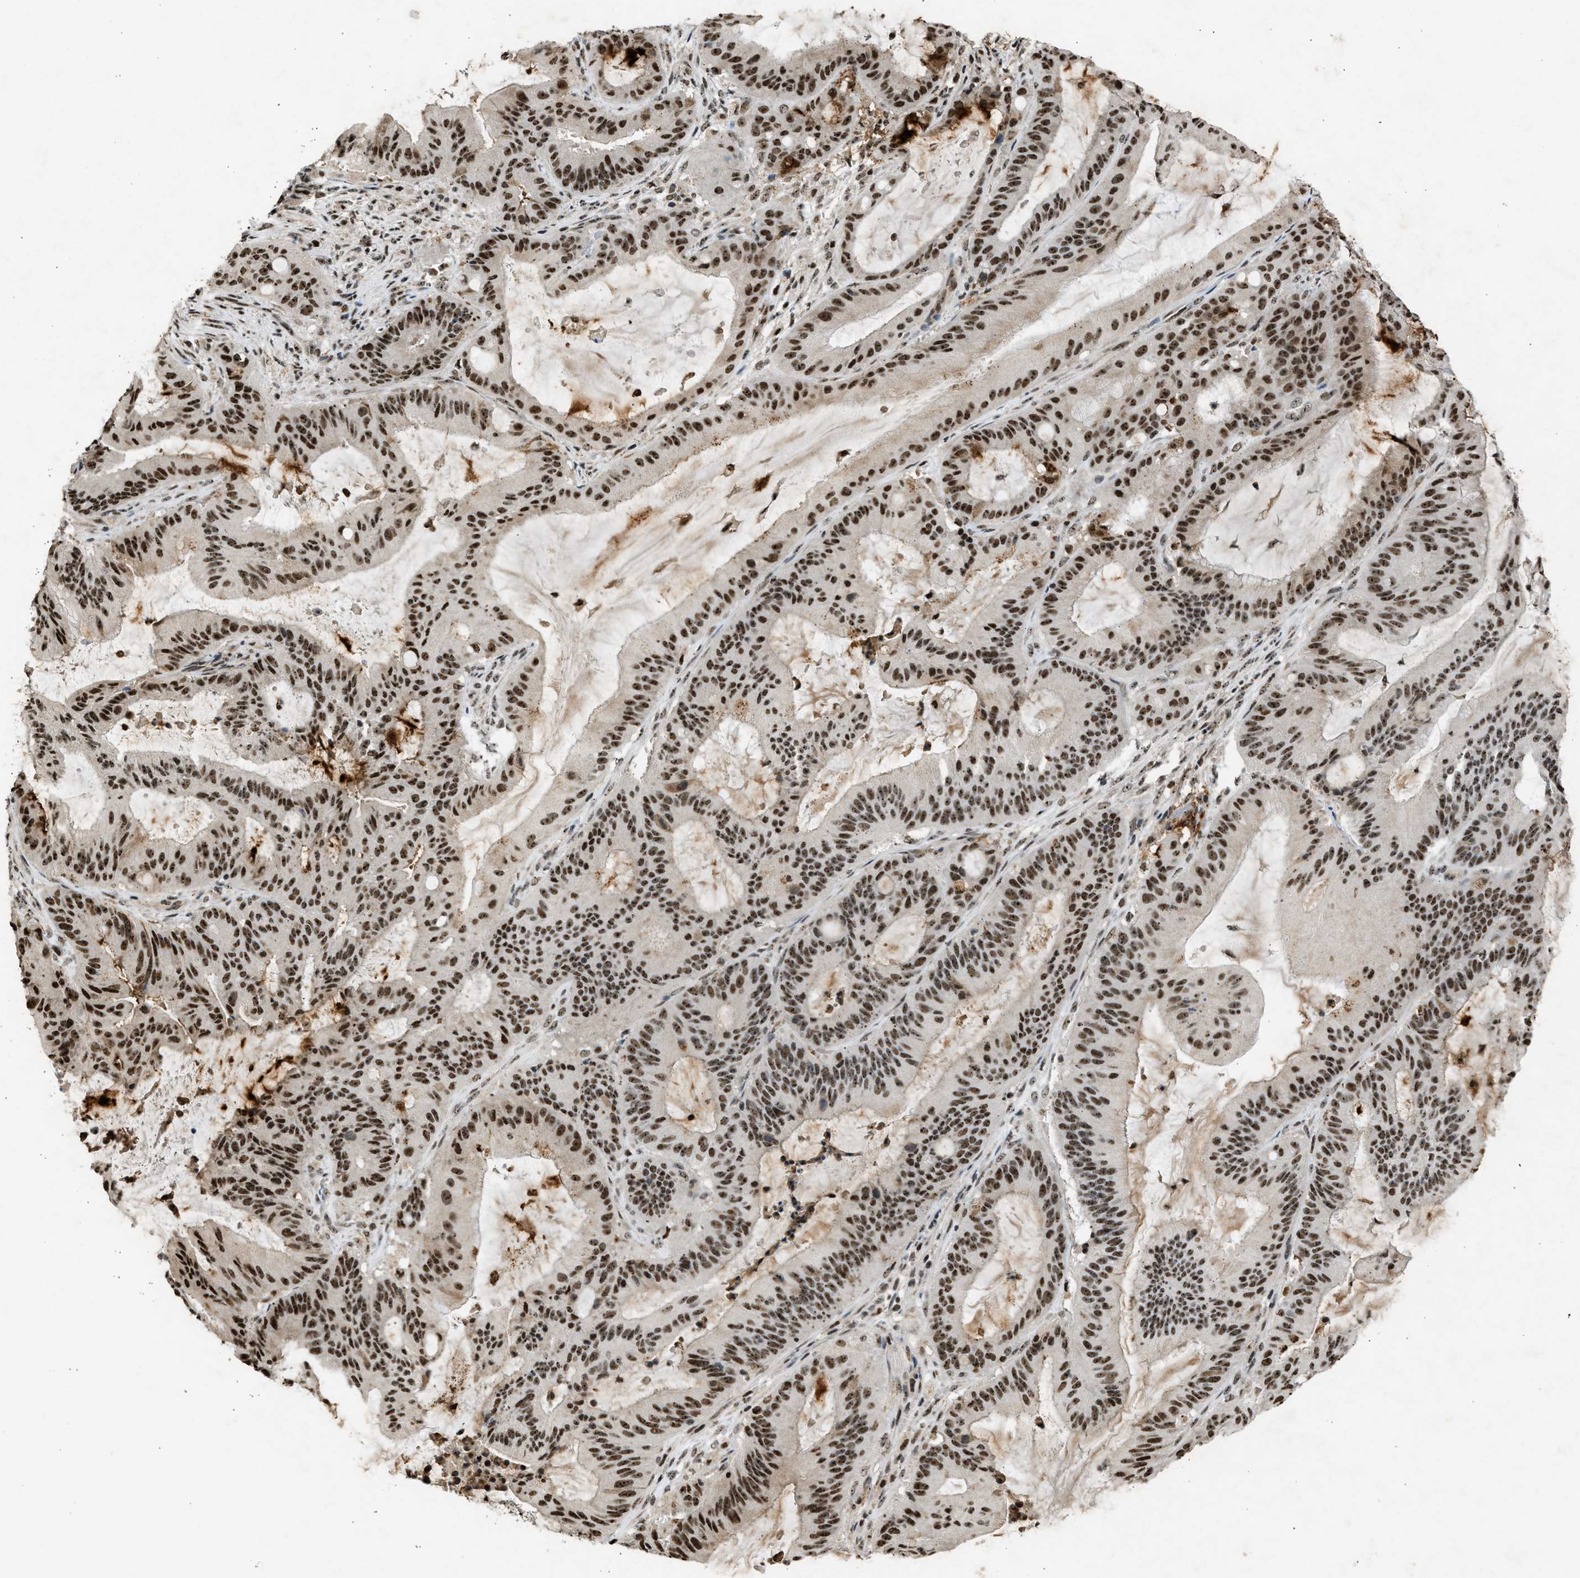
{"staining": {"intensity": "strong", "quantity": ">75%", "location": "nuclear"}, "tissue": "liver cancer", "cell_type": "Tumor cells", "image_type": "cancer", "snomed": [{"axis": "morphology", "description": "Normal tissue, NOS"}, {"axis": "morphology", "description": "Cholangiocarcinoma"}, {"axis": "topography", "description": "Liver"}, {"axis": "topography", "description": "Peripheral nerve tissue"}], "caption": "Strong nuclear positivity for a protein is appreciated in approximately >75% of tumor cells of liver cancer (cholangiocarcinoma) using immunohistochemistry (IHC).", "gene": "TFDP2", "patient": {"sex": "female", "age": 73}}